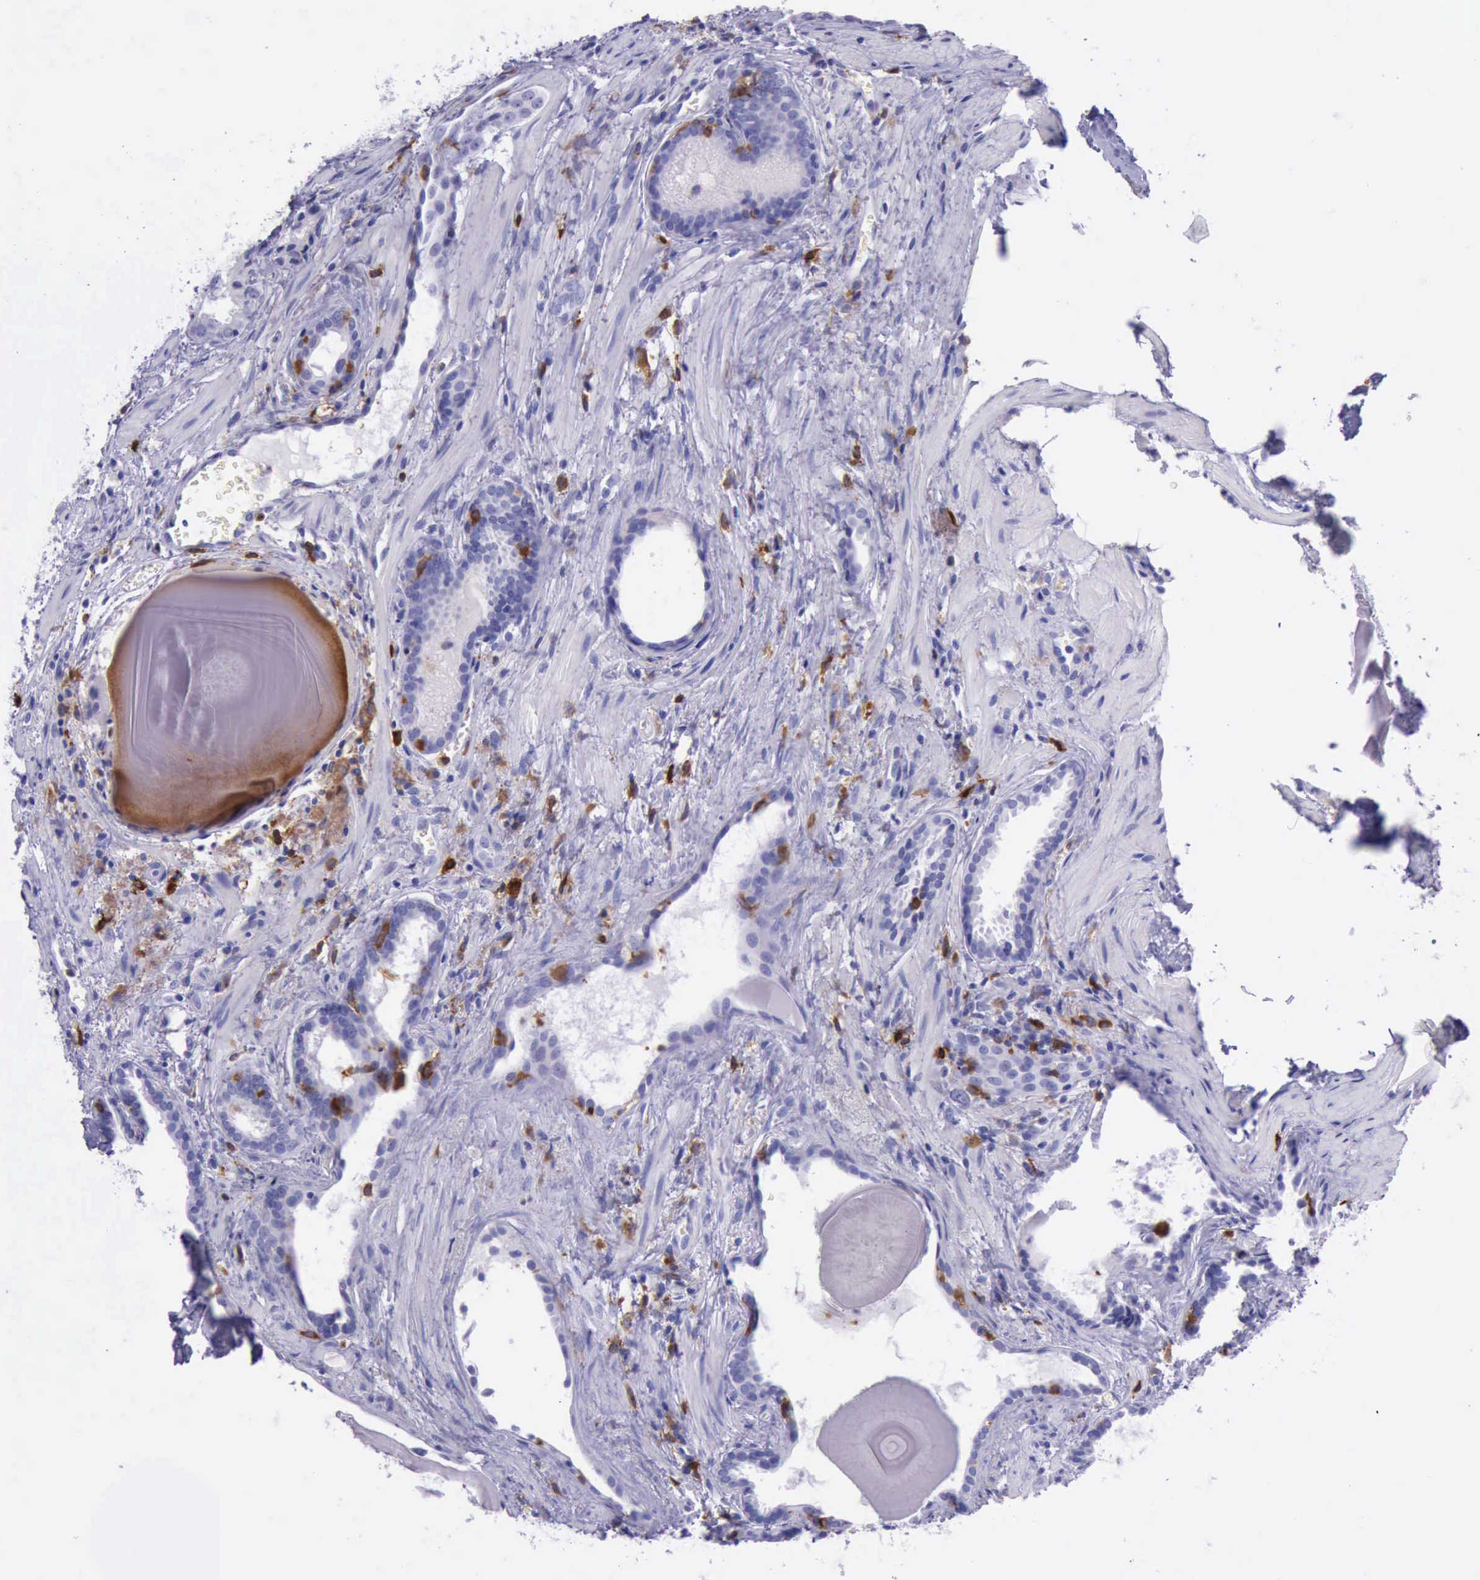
{"staining": {"intensity": "negative", "quantity": "none", "location": "none"}, "tissue": "prostate cancer", "cell_type": "Tumor cells", "image_type": "cancer", "snomed": [{"axis": "morphology", "description": "Adenocarcinoma, Medium grade"}, {"axis": "topography", "description": "Prostate"}], "caption": "IHC histopathology image of prostate cancer stained for a protein (brown), which reveals no staining in tumor cells. (Stains: DAB immunohistochemistry with hematoxylin counter stain, Microscopy: brightfield microscopy at high magnification).", "gene": "BTK", "patient": {"sex": "male", "age": 64}}